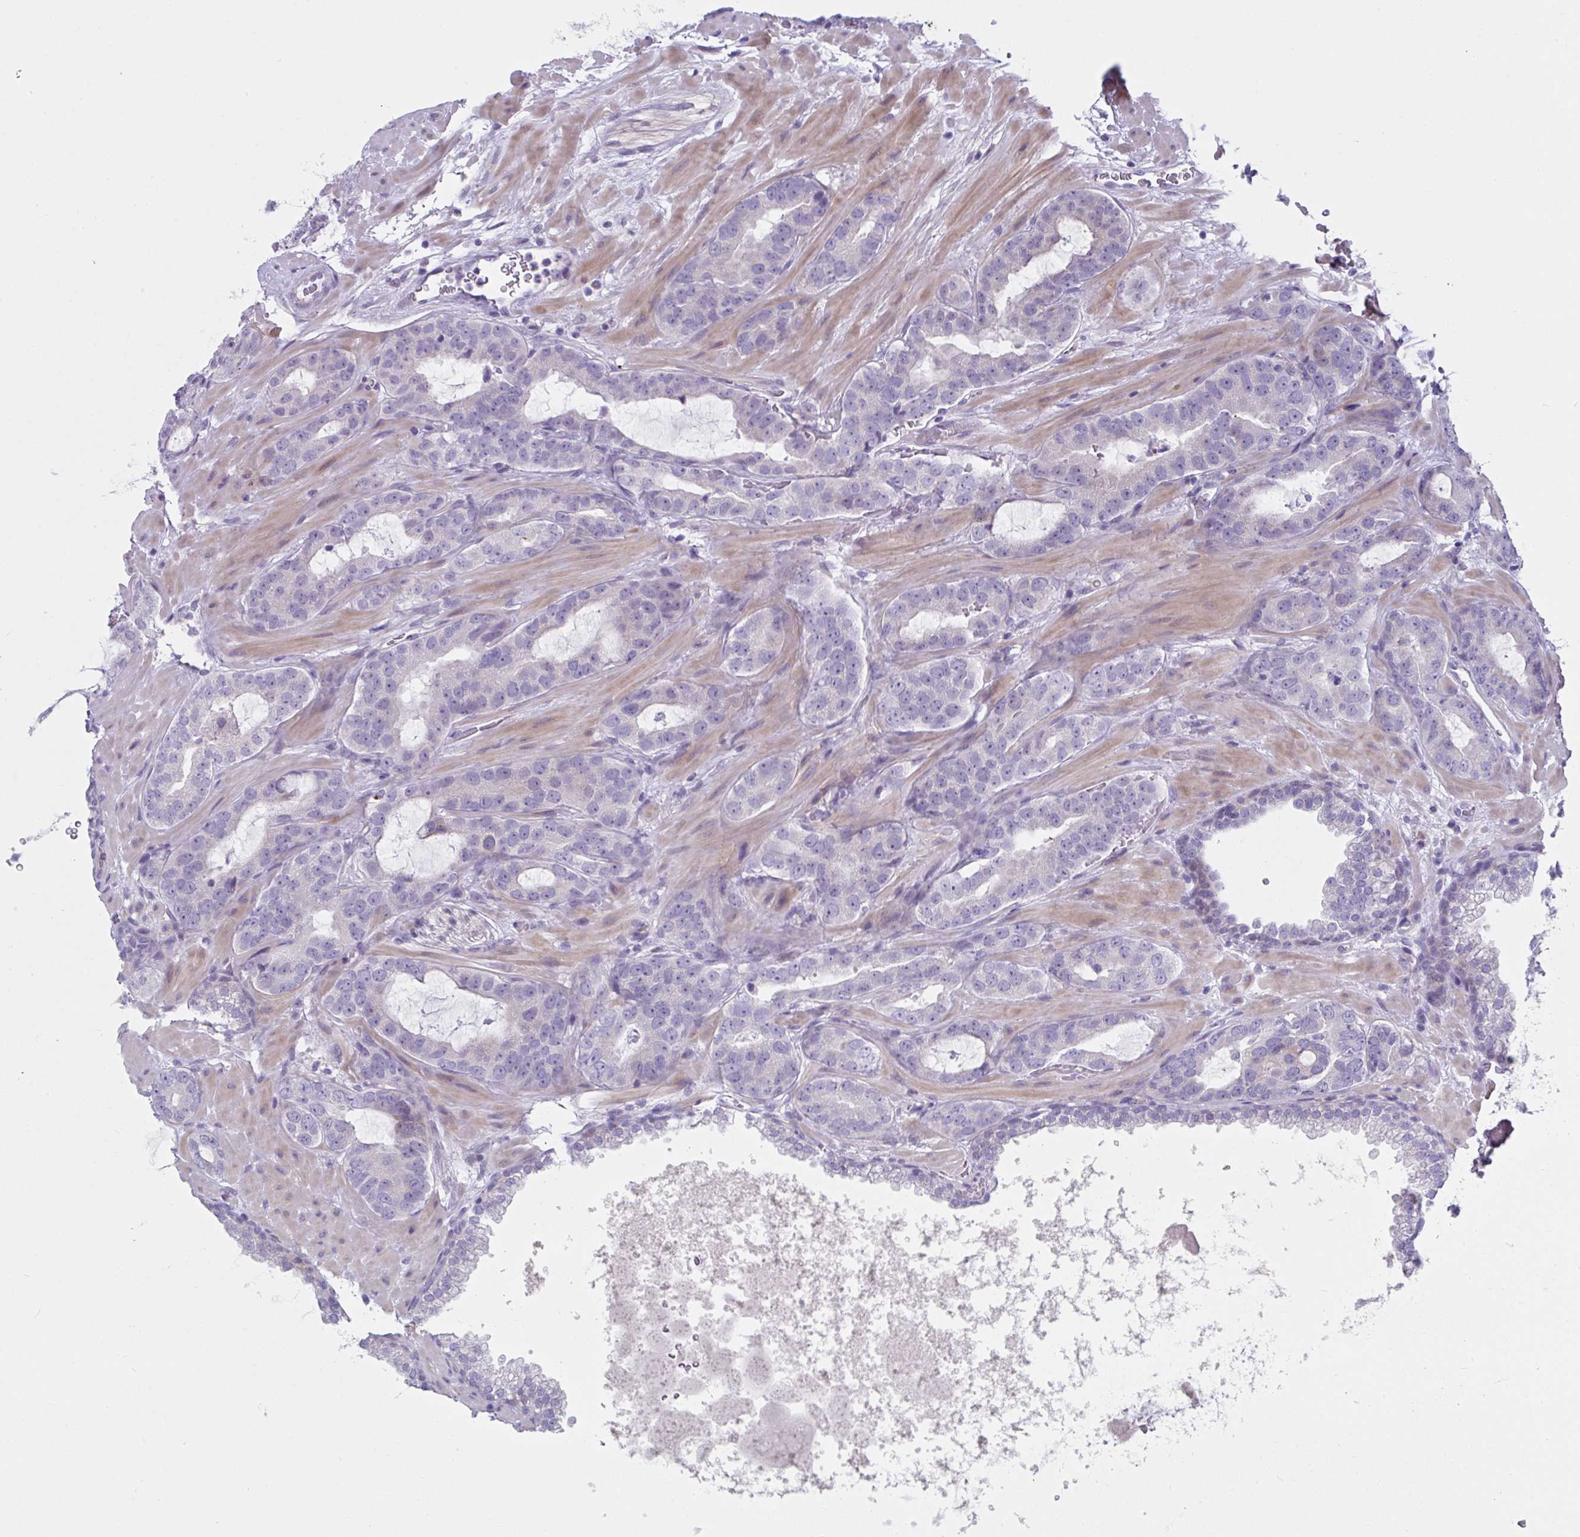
{"staining": {"intensity": "negative", "quantity": "none", "location": "none"}, "tissue": "prostate cancer", "cell_type": "Tumor cells", "image_type": "cancer", "snomed": [{"axis": "morphology", "description": "Adenocarcinoma, Low grade"}, {"axis": "topography", "description": "Prostate"}], "caption": "This is a image of IHC staining of prostate cancer, which shows no expression in tumor cells.", "gene": "FBXO47", "patient": {"sex": "male", "age": 62}}